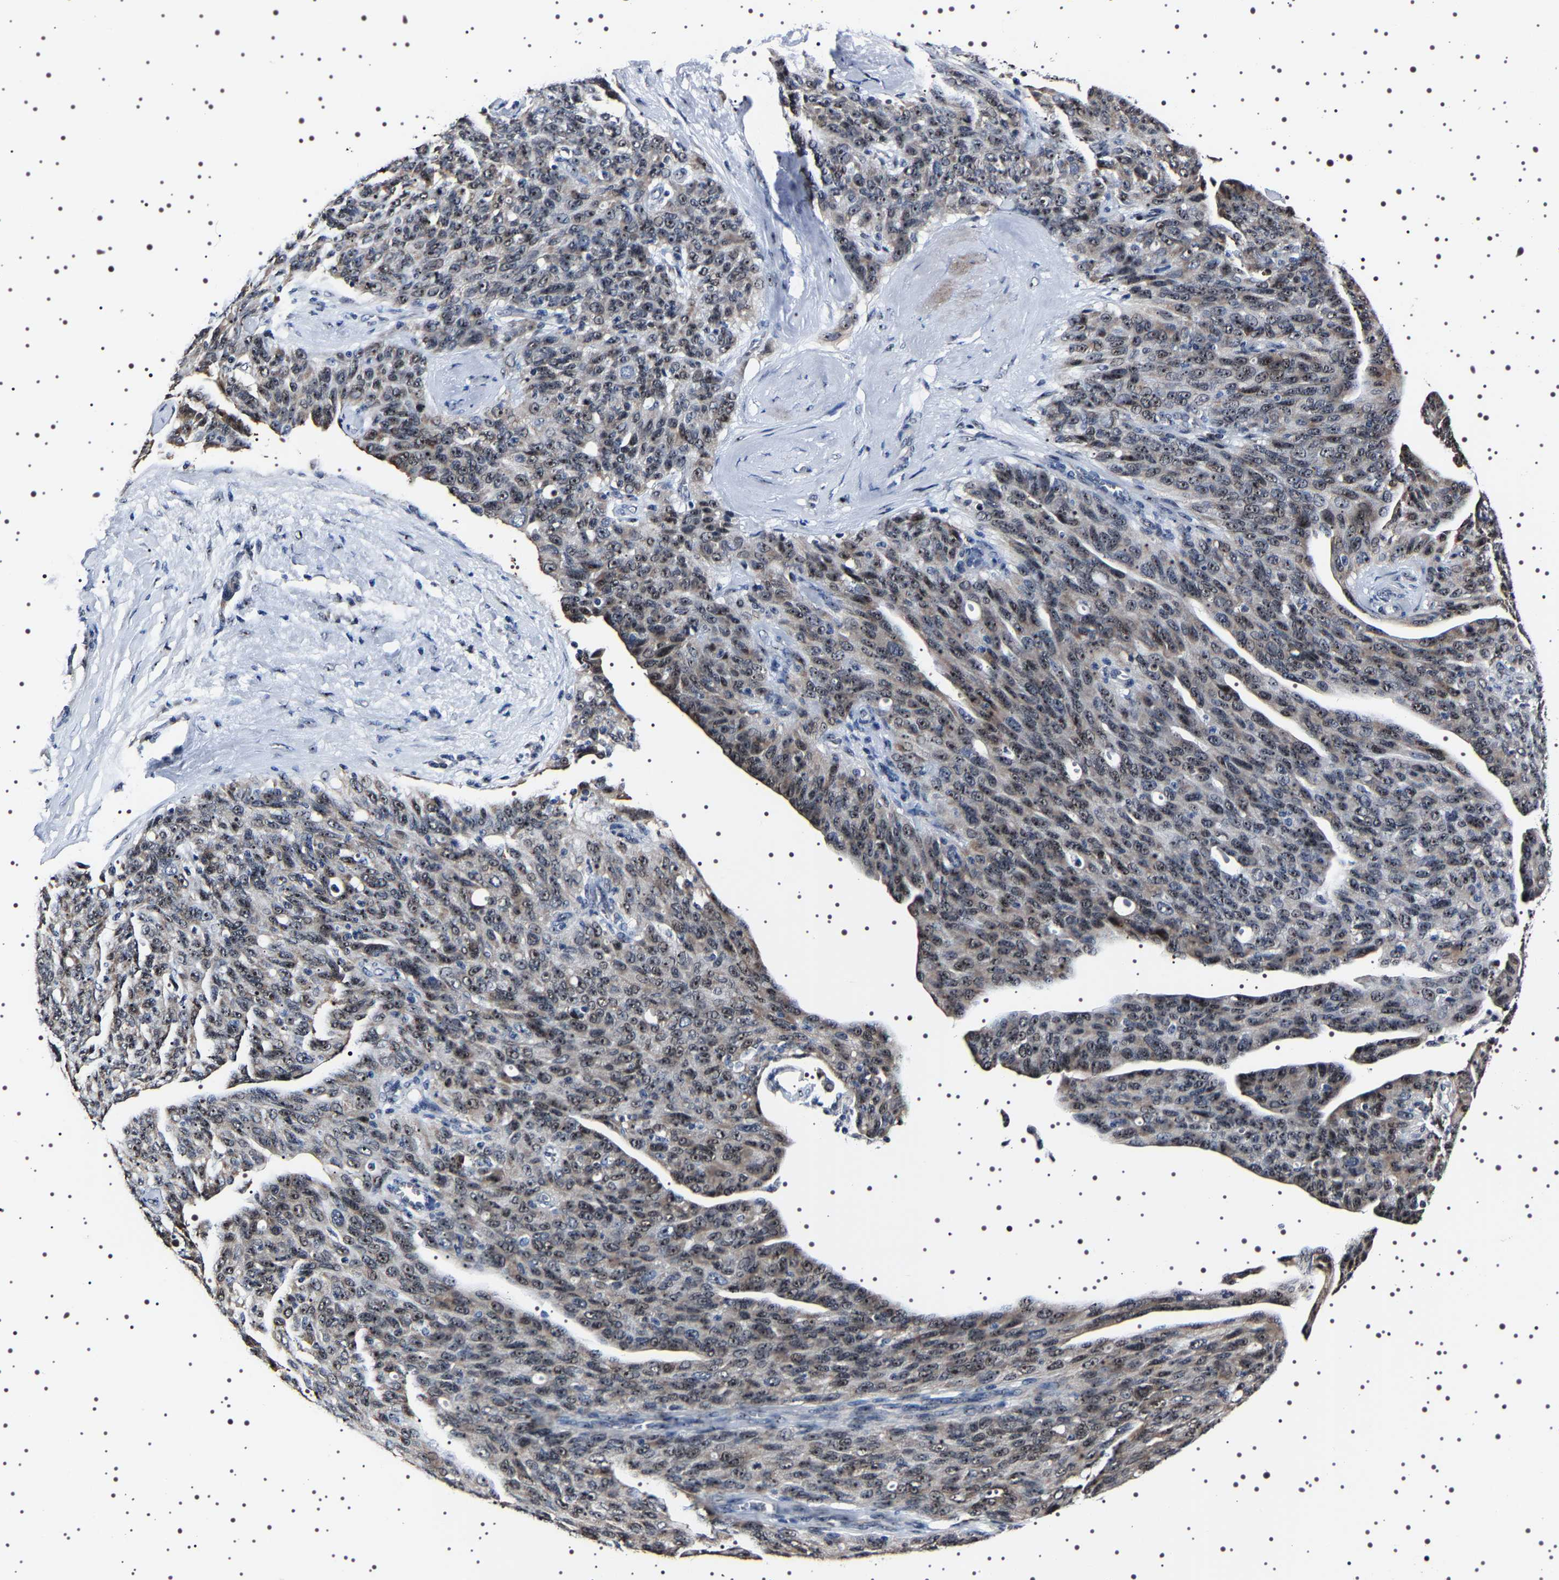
{"staining": {"intensity": "moderate", "quantity": ">75%", "location": "nuclear"}, "tissue": "ovarian cancer", "cell_type": "Tumor cells", "image_type": "cancer", "snomed": [{"axis": "morphology", "description": "Carcinoma, endometroid"}, {"axis": "topography", "description": "Ovary"}], "caption": "A micrograph of human endometroid carcinoma (ovarian) stained for a protein exhibits moderate nuclear brown staining in tumor cells. (Stains: DAB in brown, nuclei in blue, Microscopy: brightfield microscopy at high magnification).", "gene": "GNL3", "patient": {"sex": "female", "age": 60}}